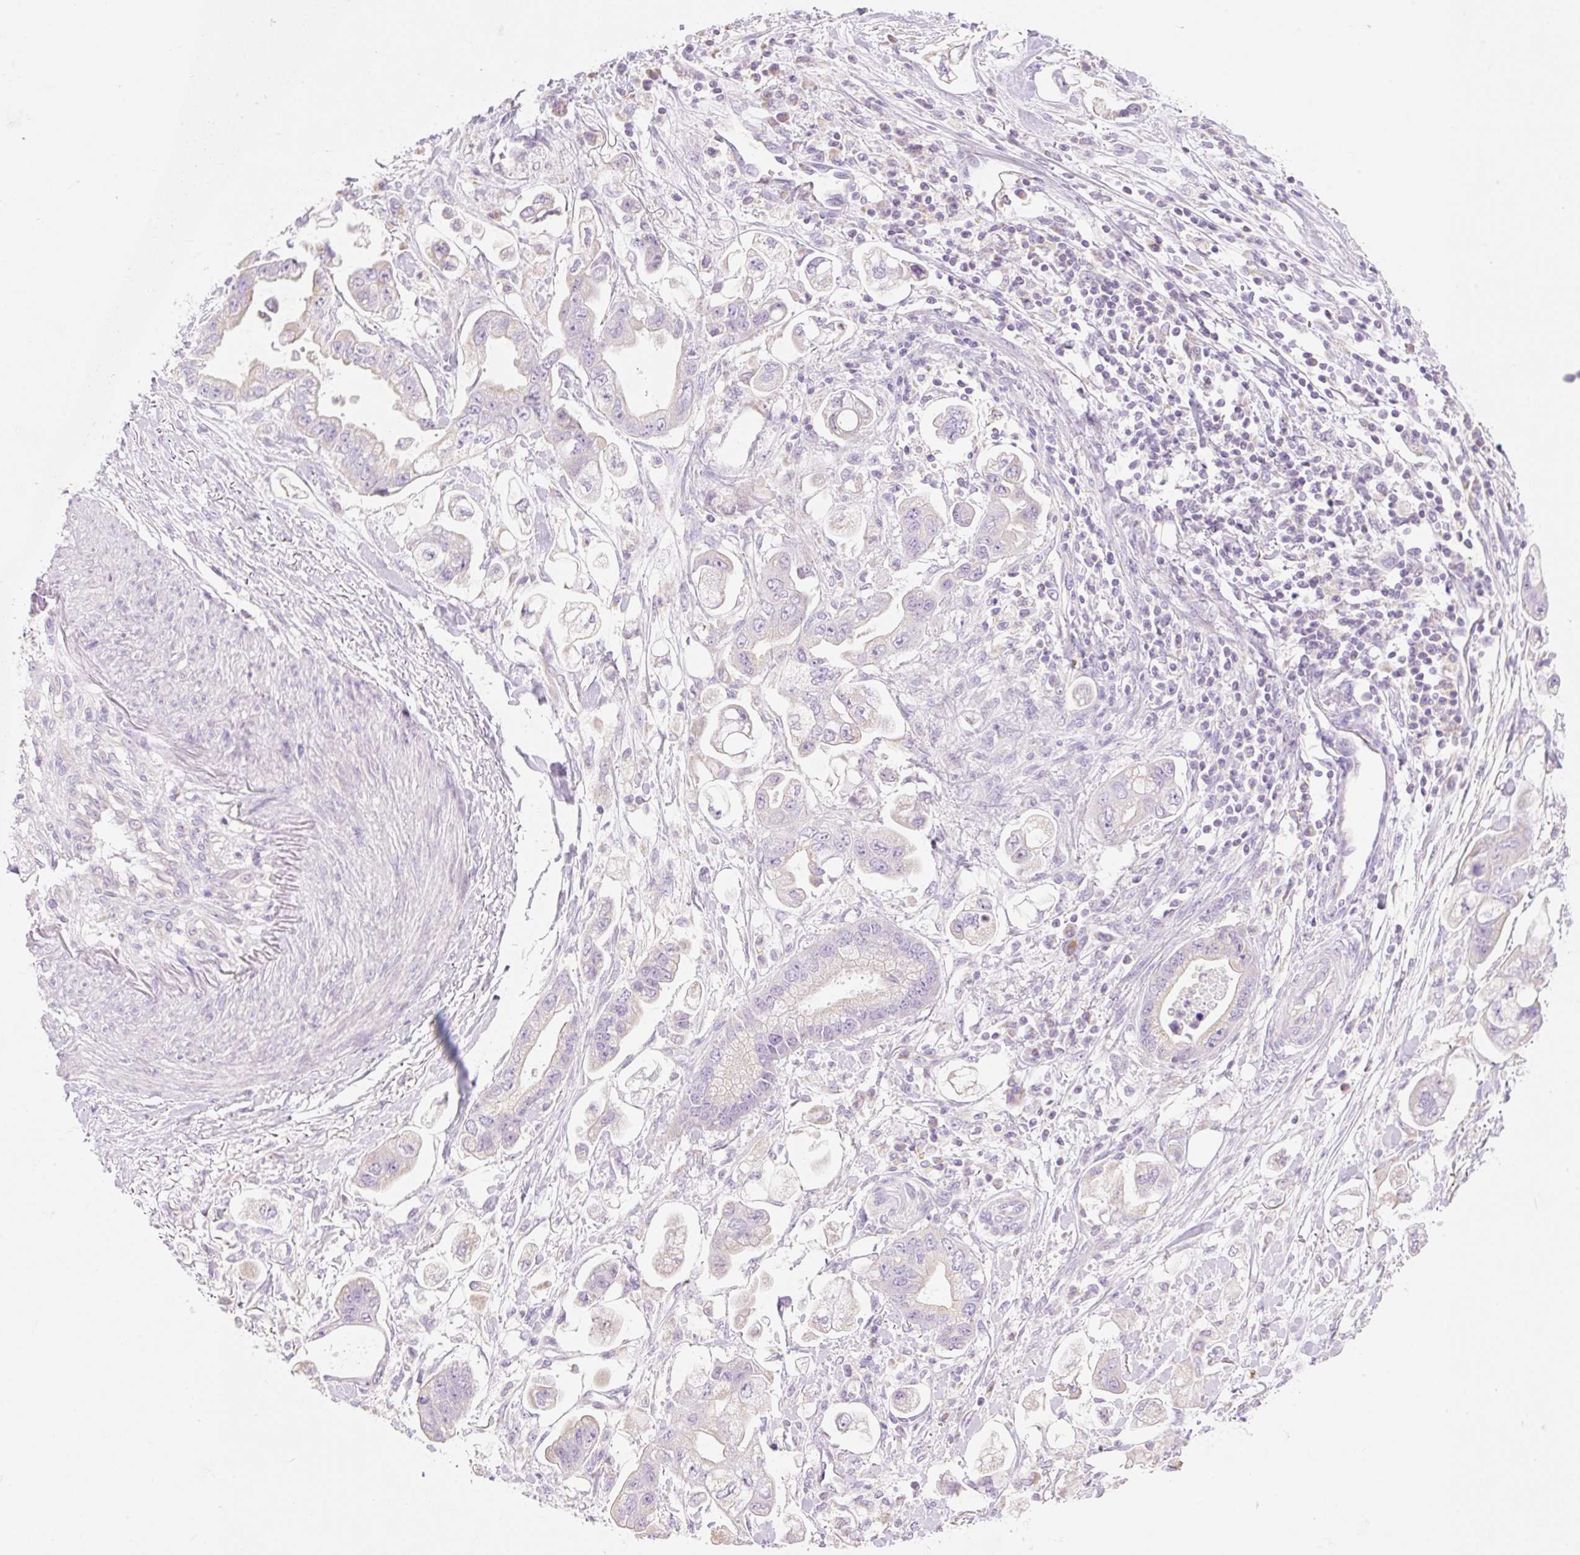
{"staining": {"intensity": "negative", "quantity": "none", "location": "none"}, "tissue": "stomach cancer", "cell_type": "Tumor cells", "image_type": "cancer", "snomed": [{"axis": "morphology", "description": "Adenocarcinoma, NOS"}, {"axis": "topography", "description": "Stomach"}], "caption": "This is a photomicrograph of IHC staining of stomach adenocarcinoma, which shows no expression in tumor cells. (Stains: DAB immunohistochemistry with hematoxylin counter stain, Microscopy: brightfield microscopy at high magnification).", "gene": "DHX35", "patient": {"sex": "male", "age": 62}}